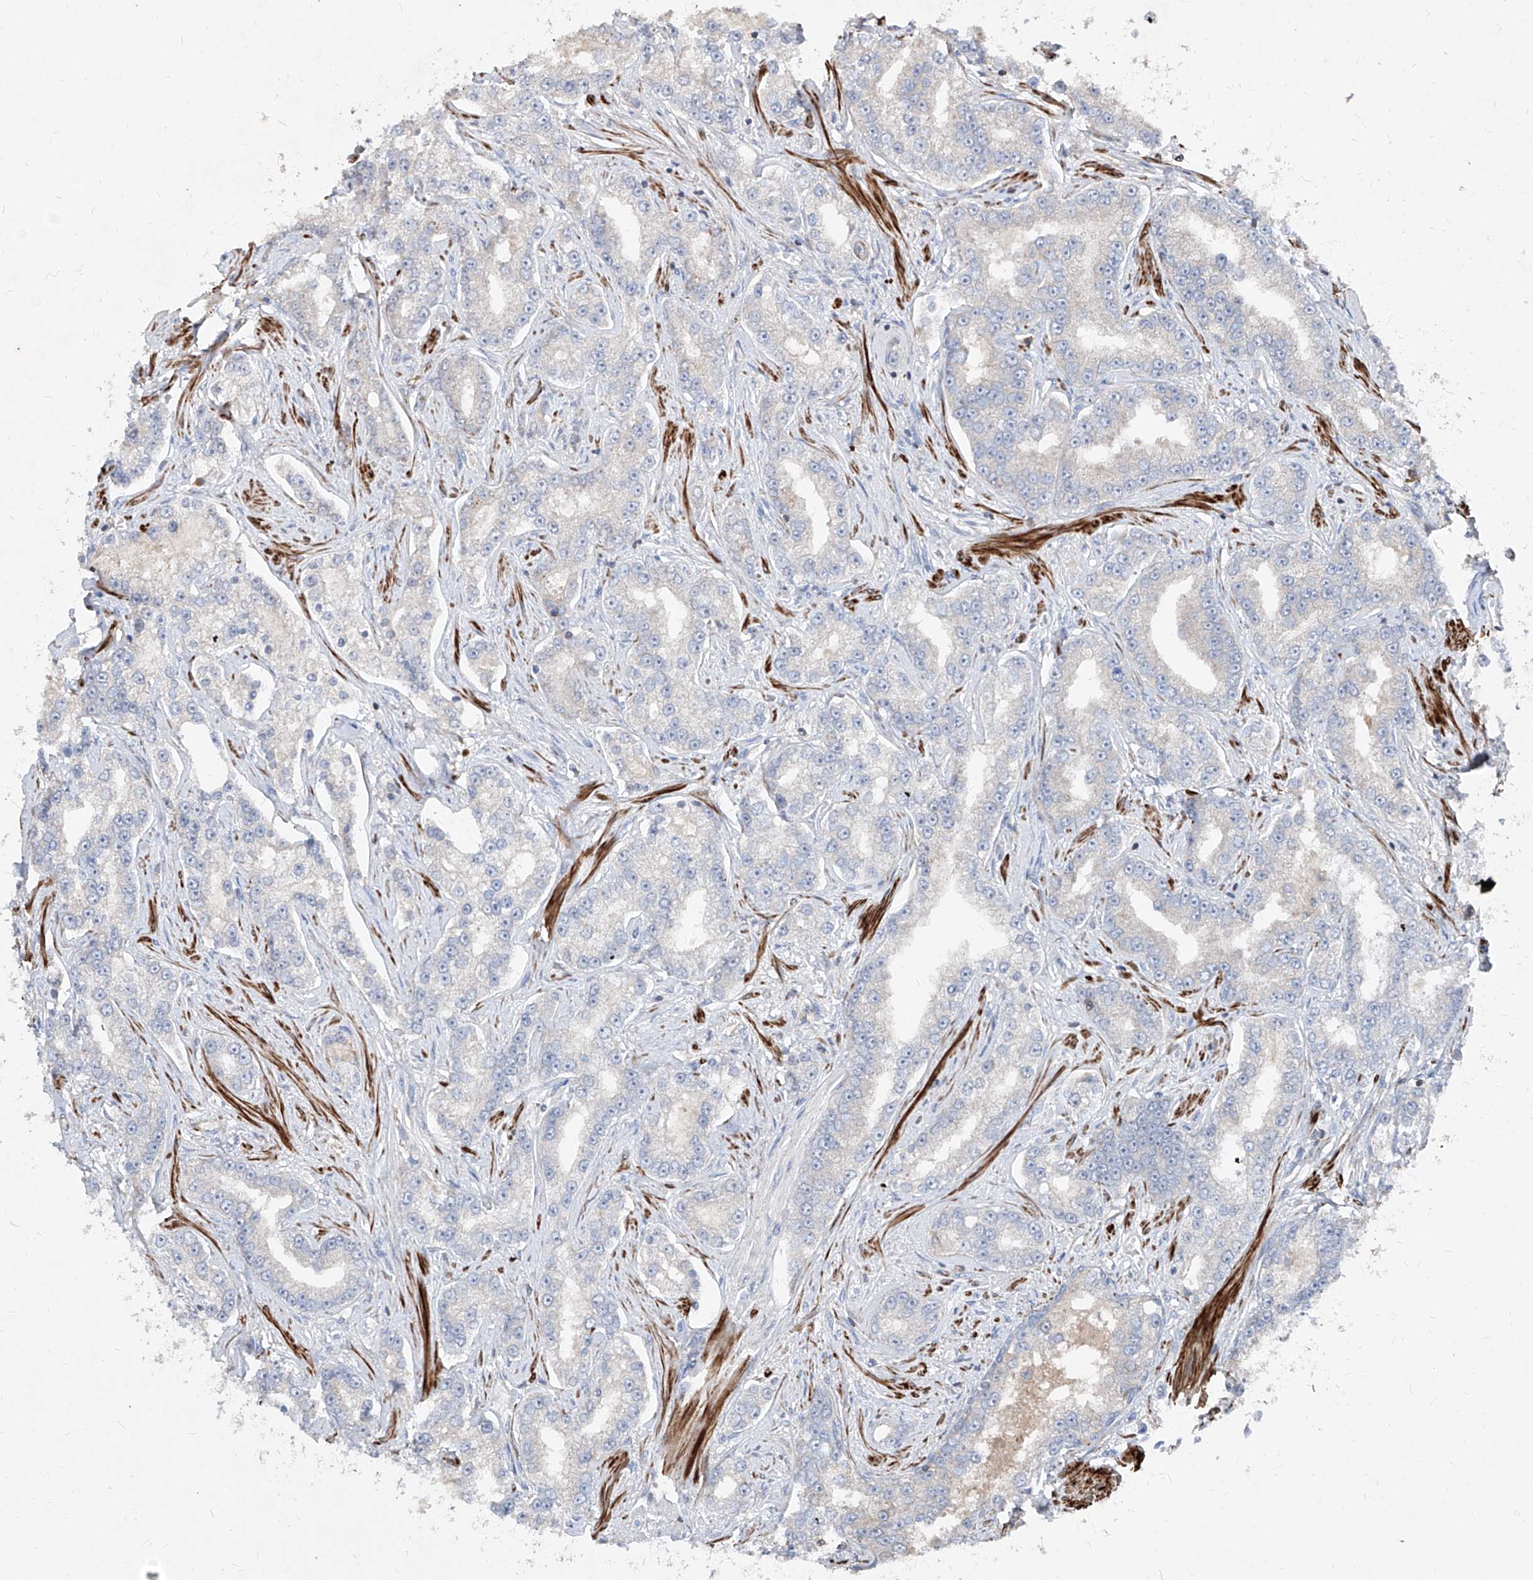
{"staining": {"intensity": "negative", "quantity": "none", "location": "none"}, "tissue": "prostate cancer", "cell_type": "Tumor cells", "image_type": "cancer", "snomed": [{"axis": "morphology", "description": "Normal tissue, NOS"}, {"axis": "morphology", "description": "Adenocarcinoma, High grade"}, {"axis": "topography", "description": "Prostate"}], "caption": "This is an immunohistochemistry (IHC) histopathology image of human prostate cancer. There is no staining in tumor cells.", "gene": "UFD1", "patient": {"sex": "male", "age": 83}}